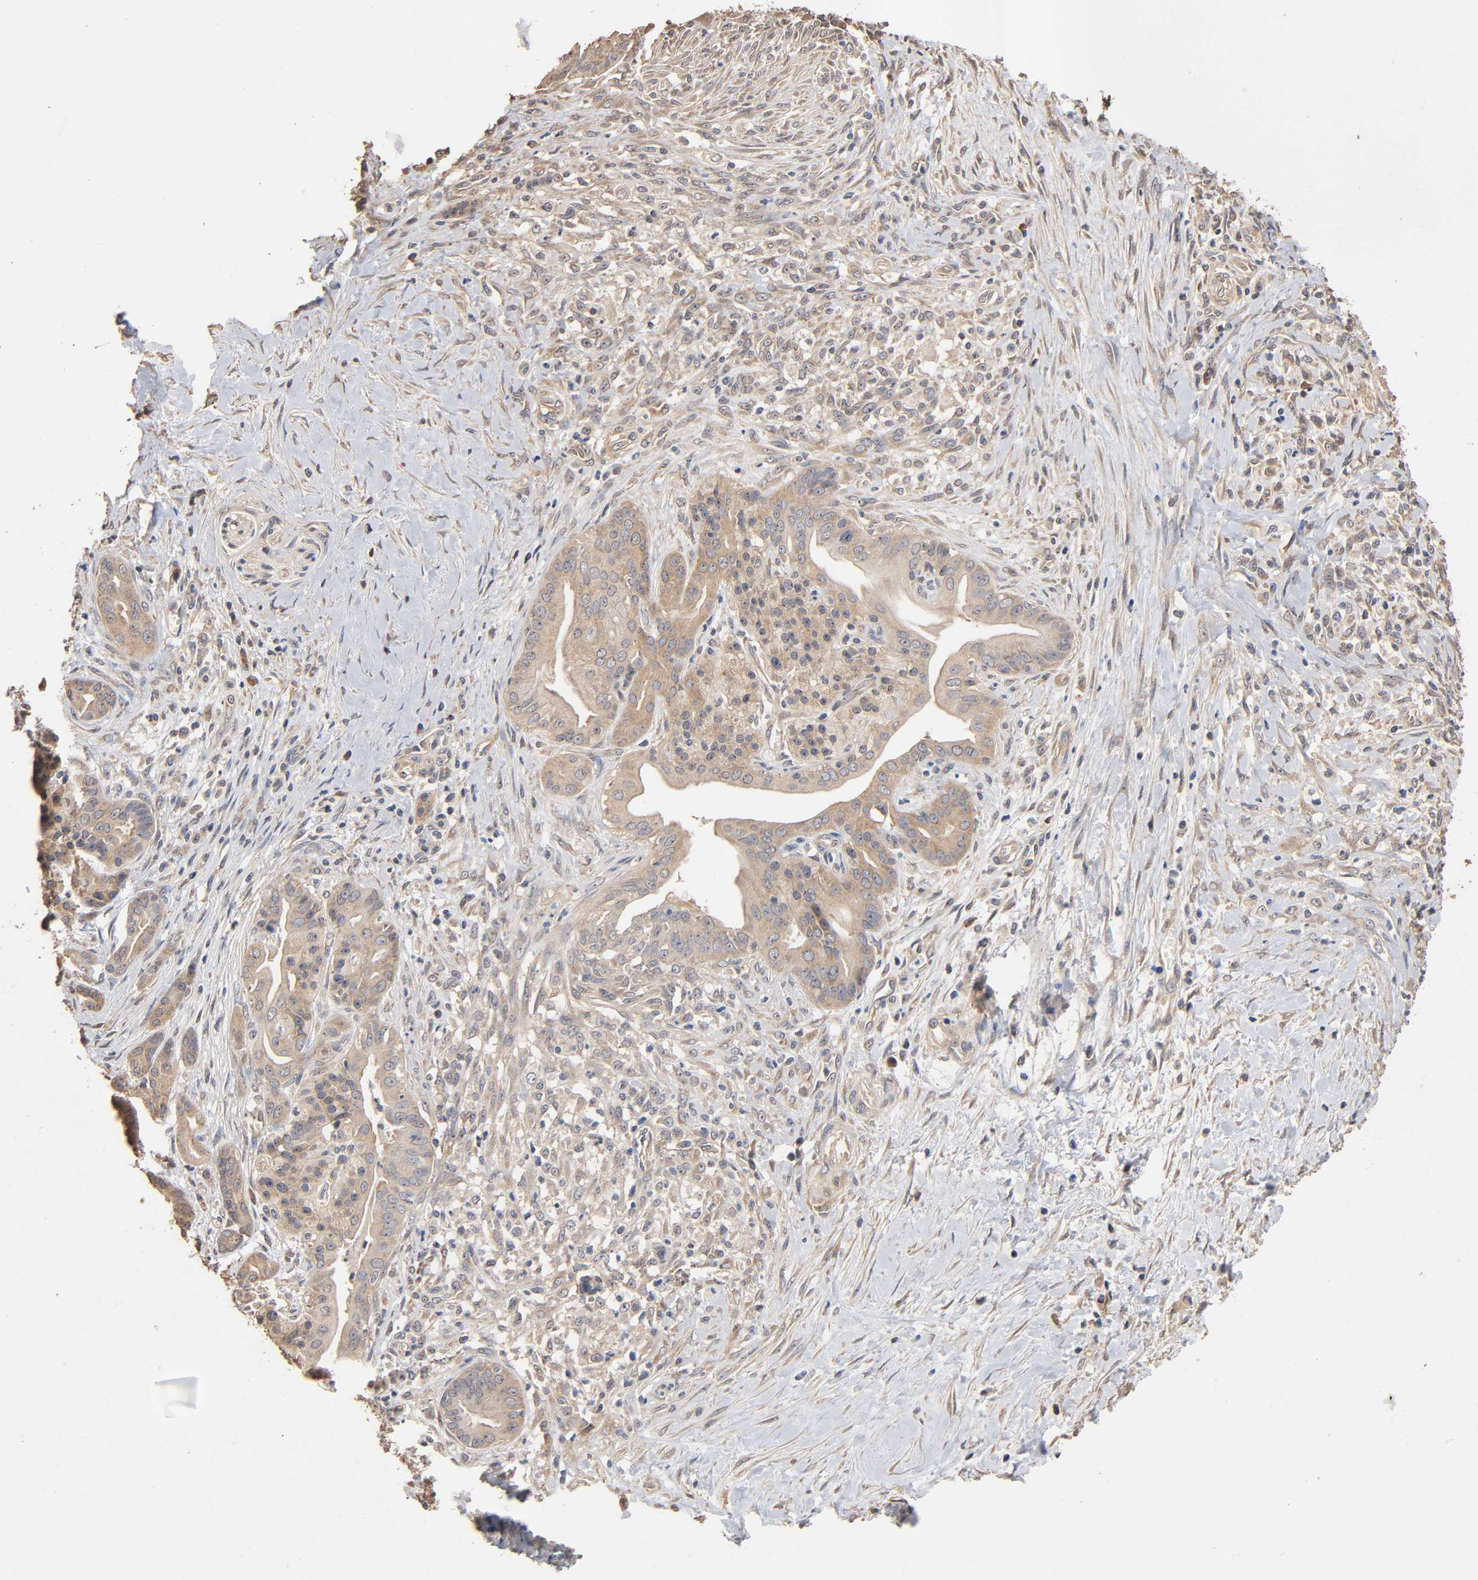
{"staining": {"intensity": "weak", "quantity": ">75%", "location": "cytoplasmic/membranous"}, "tissue": "pancreatic cancer", "cell_type": "Tumor cells", "image_type": "cancer", "snomed": [{"axis": "morphology", "description": "Adenocarcinoma, NOS"}, {"axis": "topography", "description": "Pancreas"}], "caption": "Protein staining demonstrates weak cytoplasmic/membranous staining in approximately >75% of tumor cells in pancreatic cancer.", "gene": "ARHGEF7", "patient": {"sex": "male", "age": 59}}